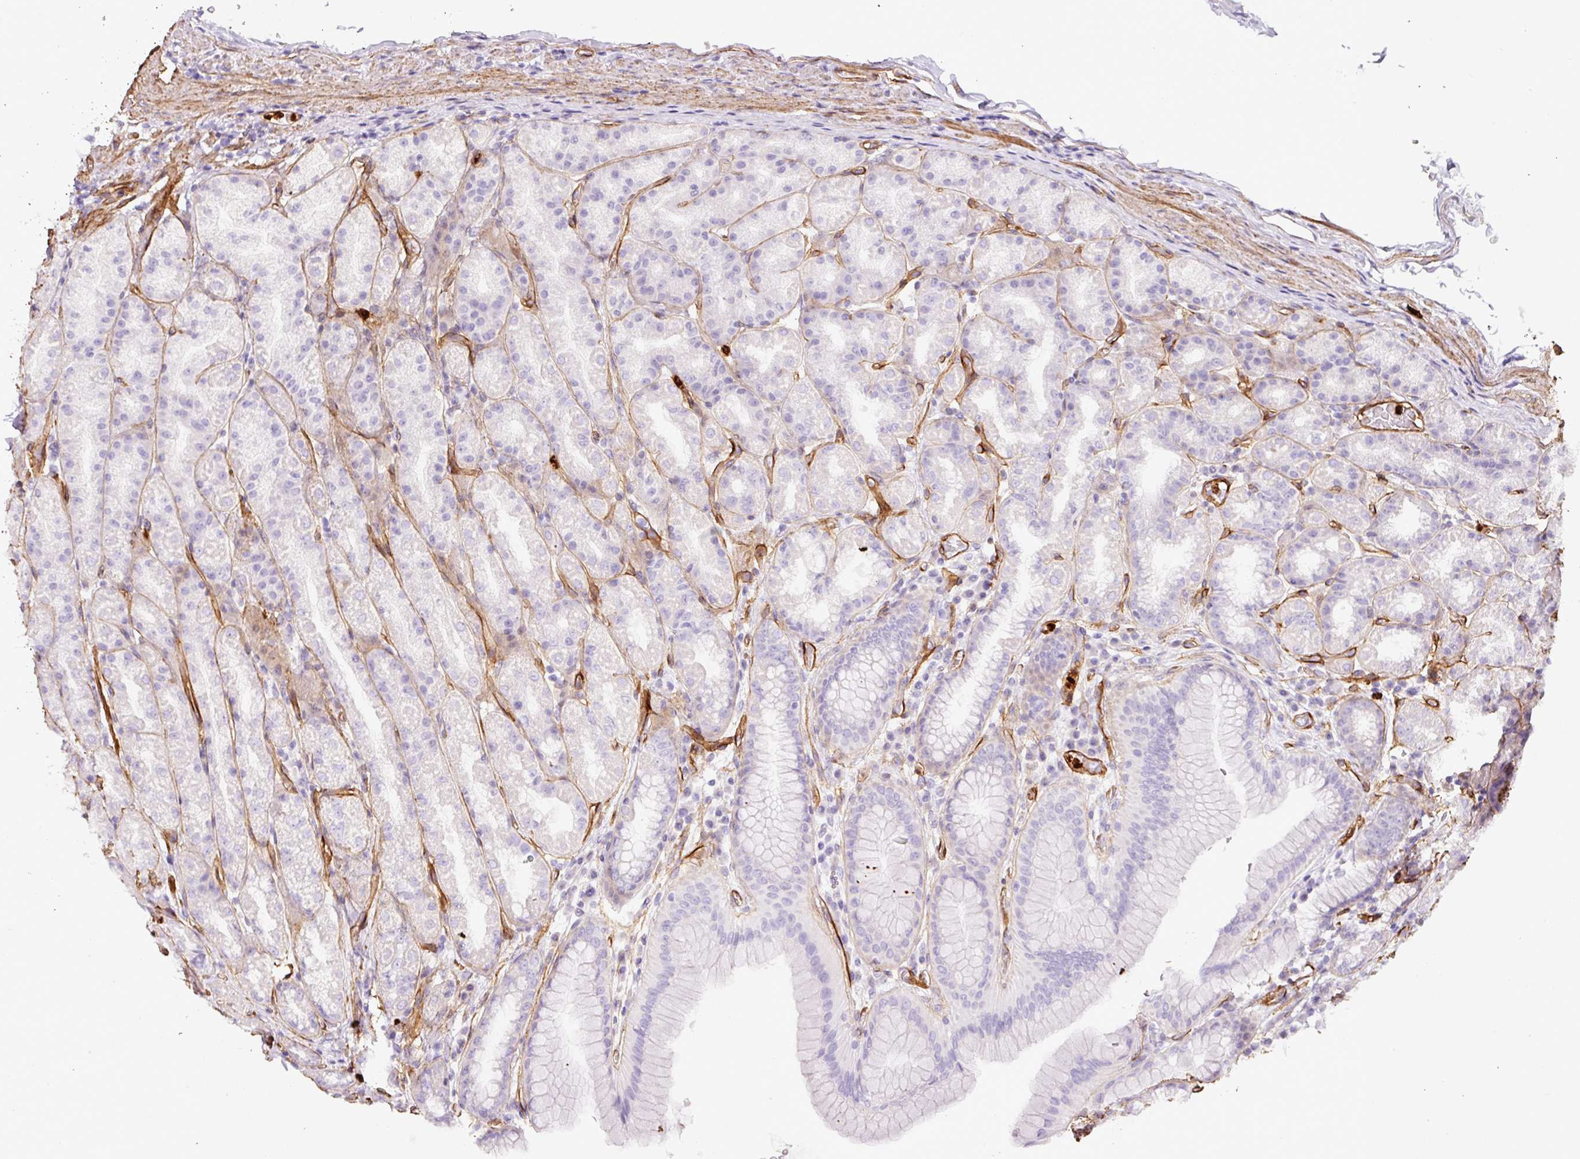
{"staining": {"intensity": "negative", "quantity": "none", "location": "none"}, "tissue": "stomach", "cell_type": "Glandular cells", "image_type": "normal", "snomed": [{"axis": "morphology", "description": "Normal tissue, NOS"}, {"axis": "topography", "description": "Stomach, upper"}, {"axis": "topography", "description": "Stomach"}], "caption": "High magnification brightfield microscopy of benign stomach stained with DAB (brown) and counterstained with hematoxylin (blue): glandular cells show no significant positivity. (Stains: DAB (3,3'-diaminobenzidine) IHC with hematoxylin counter stain, Microscopy: brightfield microscopy at high magnification).", "gene": "LOXL4", "patient": {"sex": "male", "age": 68}}